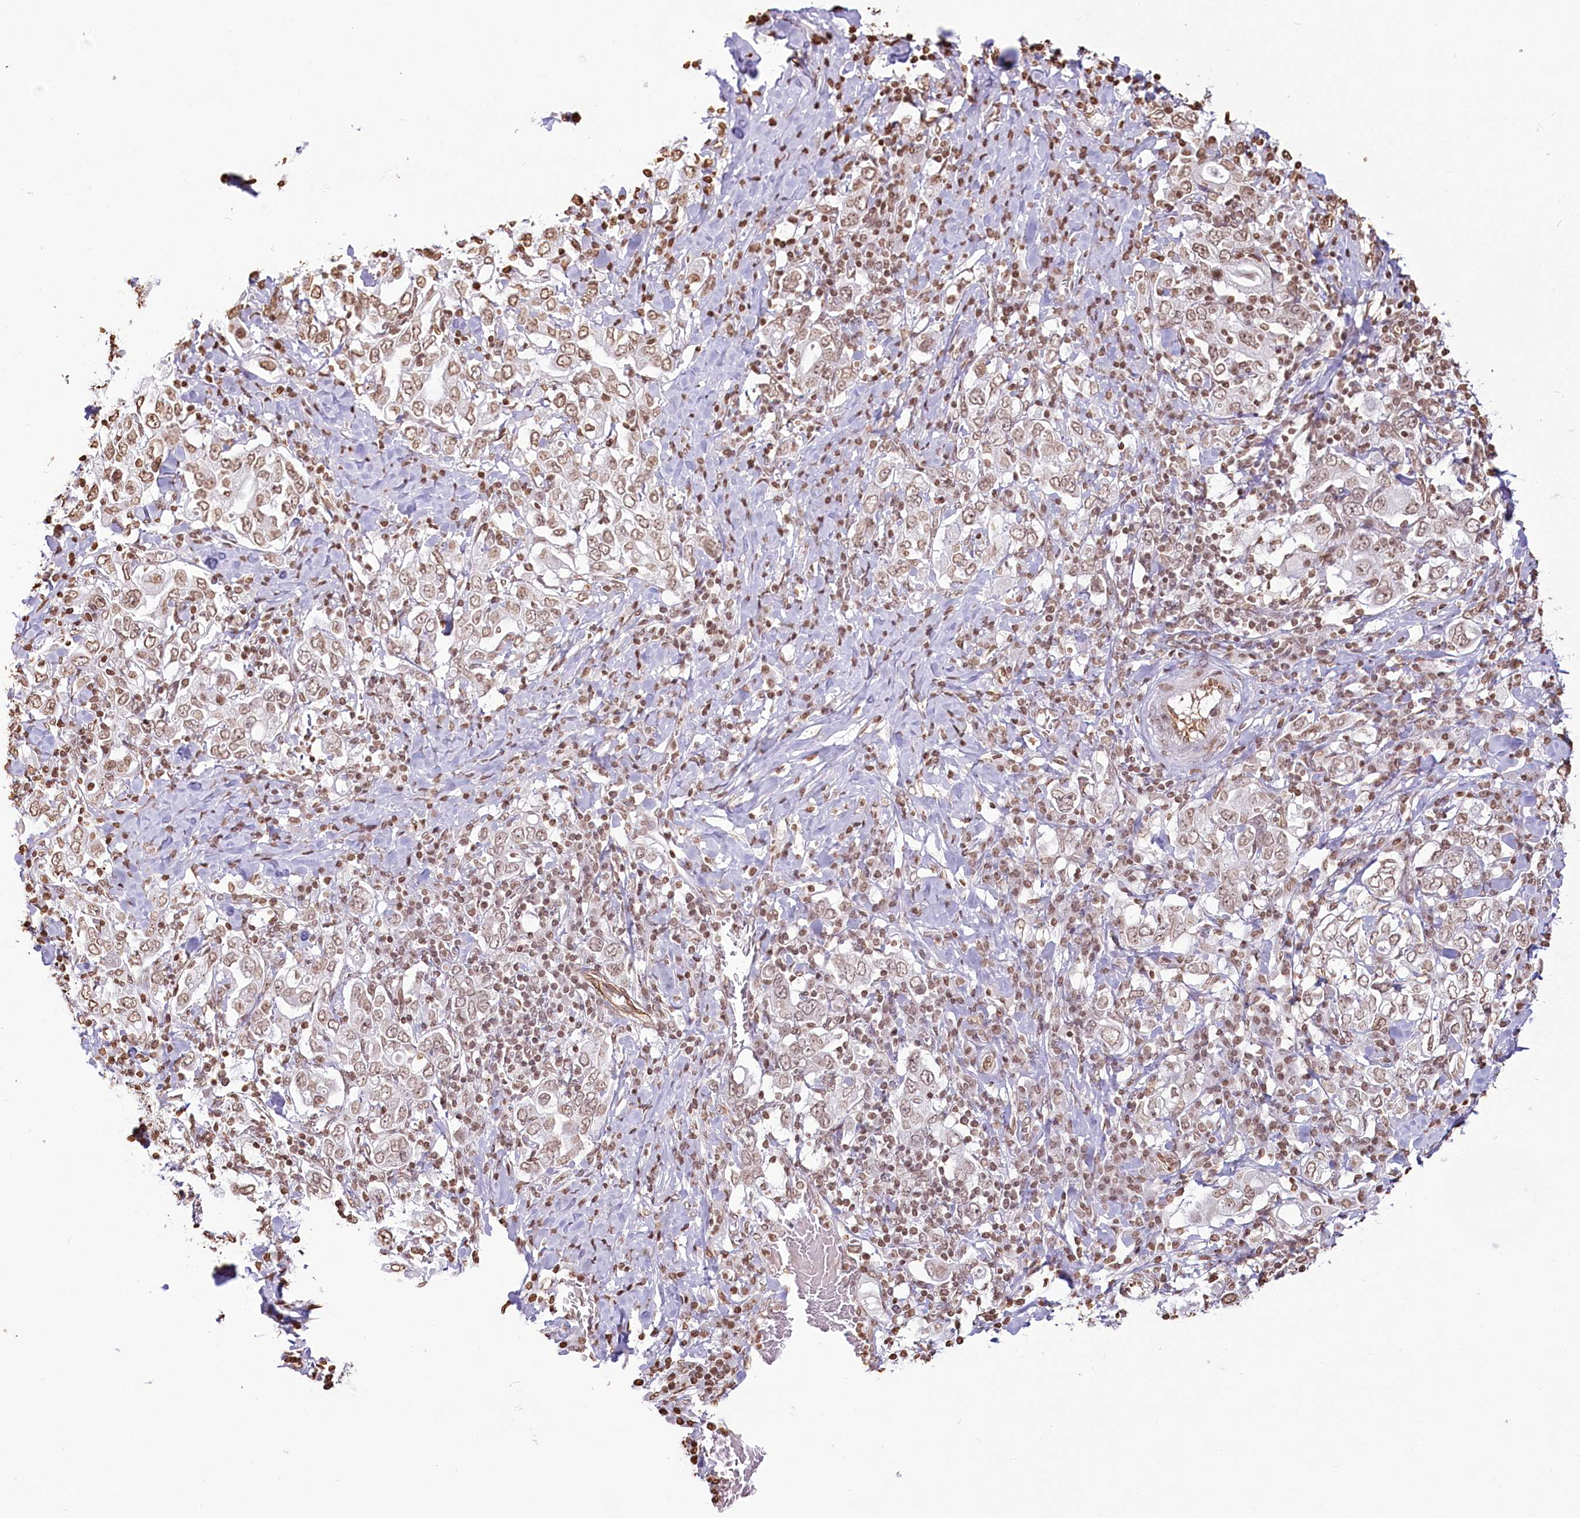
{"staining": {"intensity": "moderate", "quantity": ">75%", "location": "nuclear"}, "tissue": "stomach cancer", "cell_type": "Tumor cells", "image_type": "cancer", "snomed": [{"axis": "morphology", "description": "Adenocarcinoma, NOS"}, {"axis": "topography", "description": "Stomach, upper"}], "caption": "Immunohistochemistry (IHC) (DAB (3,3'-diaminobenzidine)) staining of human stomach cancer displays moderate nuclear protein expression in approximately >75% of tumor cells.", "gene": "FAM13A", "patient": {"sex": "male", "age": 62}}